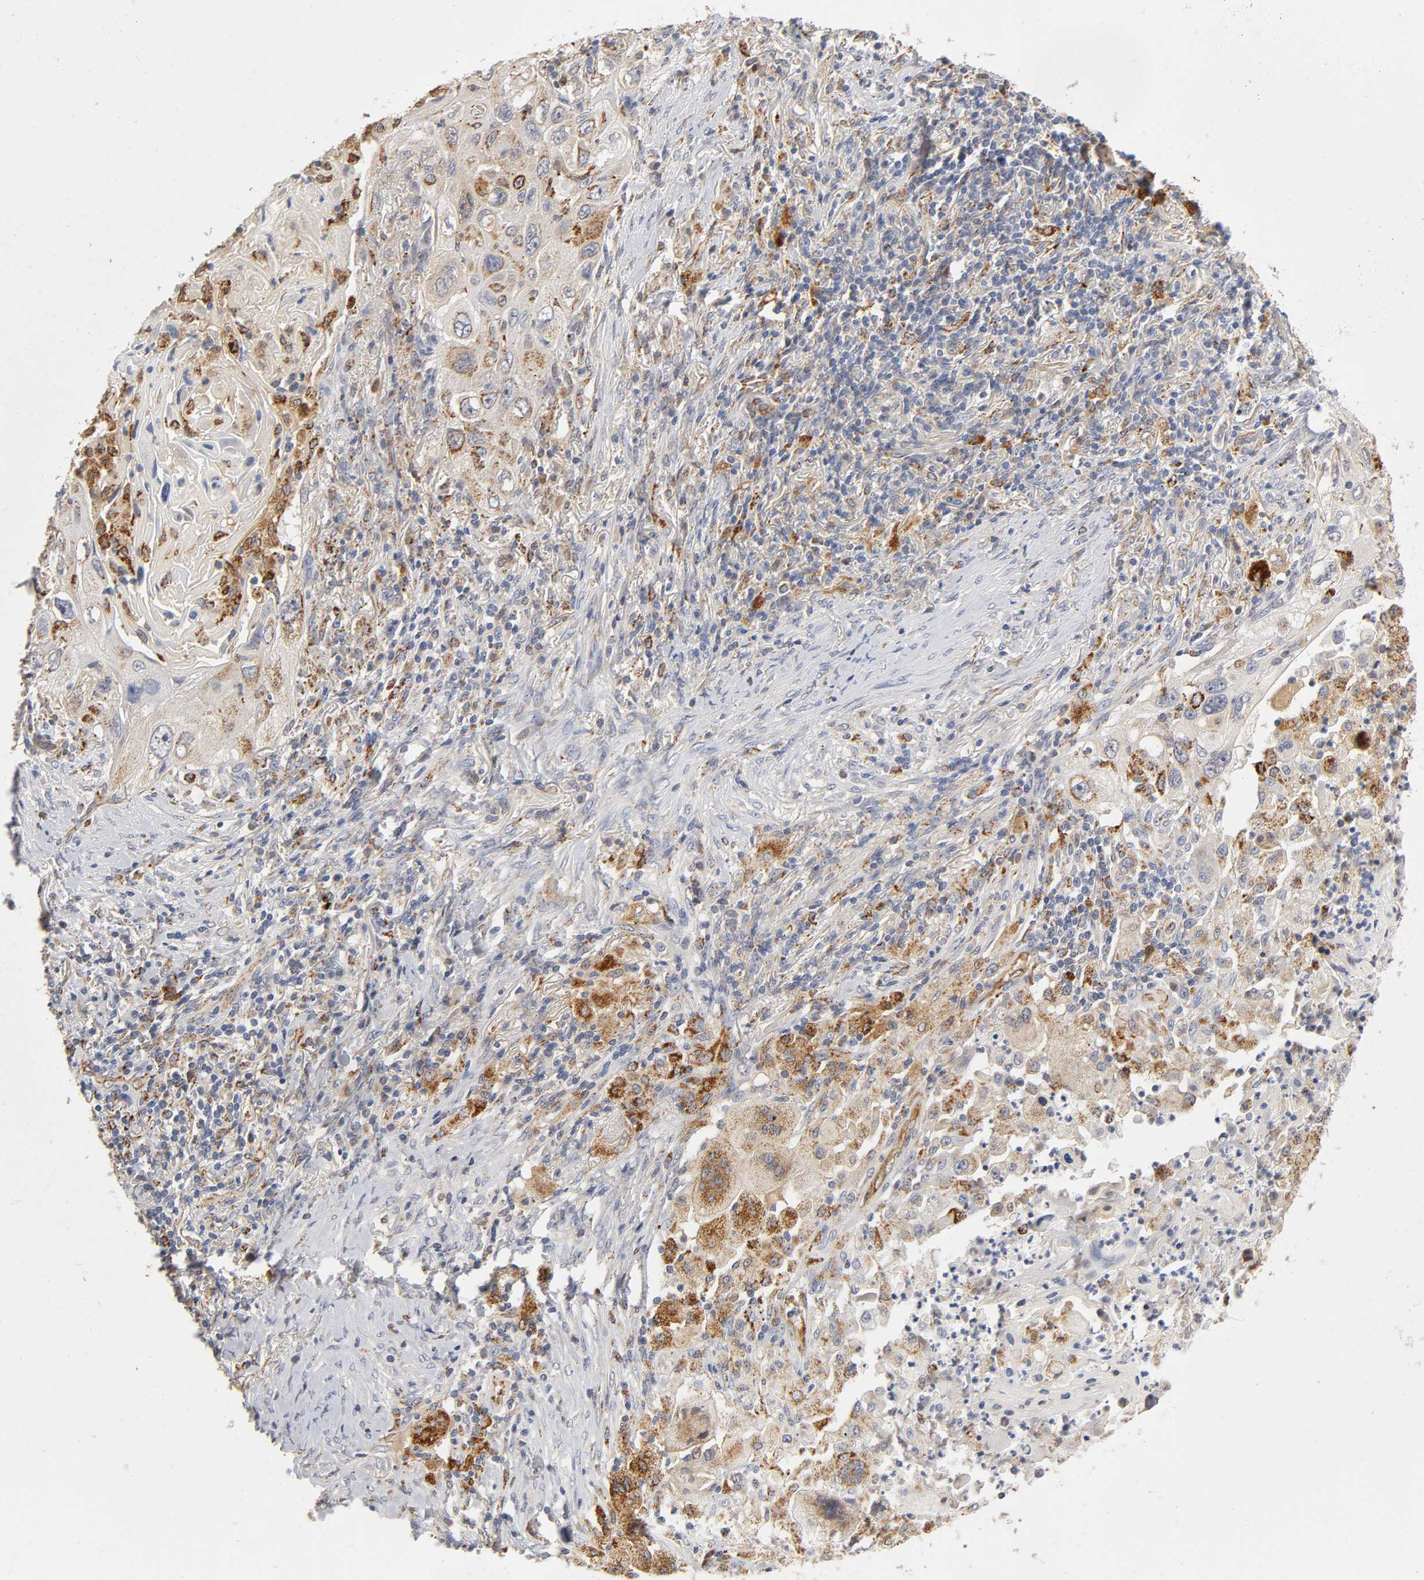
{"staining": {"intensity": "strong", "quantity": ">75%", "location": "cytoplasmic/membranous"}, "tissue": "lung cancer", "cell_type": "Tumor cells", "image_type": "cancer", "snomed": [{"axis": "morphology", "description": "Squamous cell carcinoma, NOS"}, {"axis": "topography", "description": "Lung"}], "caption": "A brown stain shows strong cytoplasmic/membranous positivity of a protein in human lung cancer (squamous cell carcinoma) tumor cells.", "gene": "ISG15", "patient": {"sex": "female", "age": 67}}